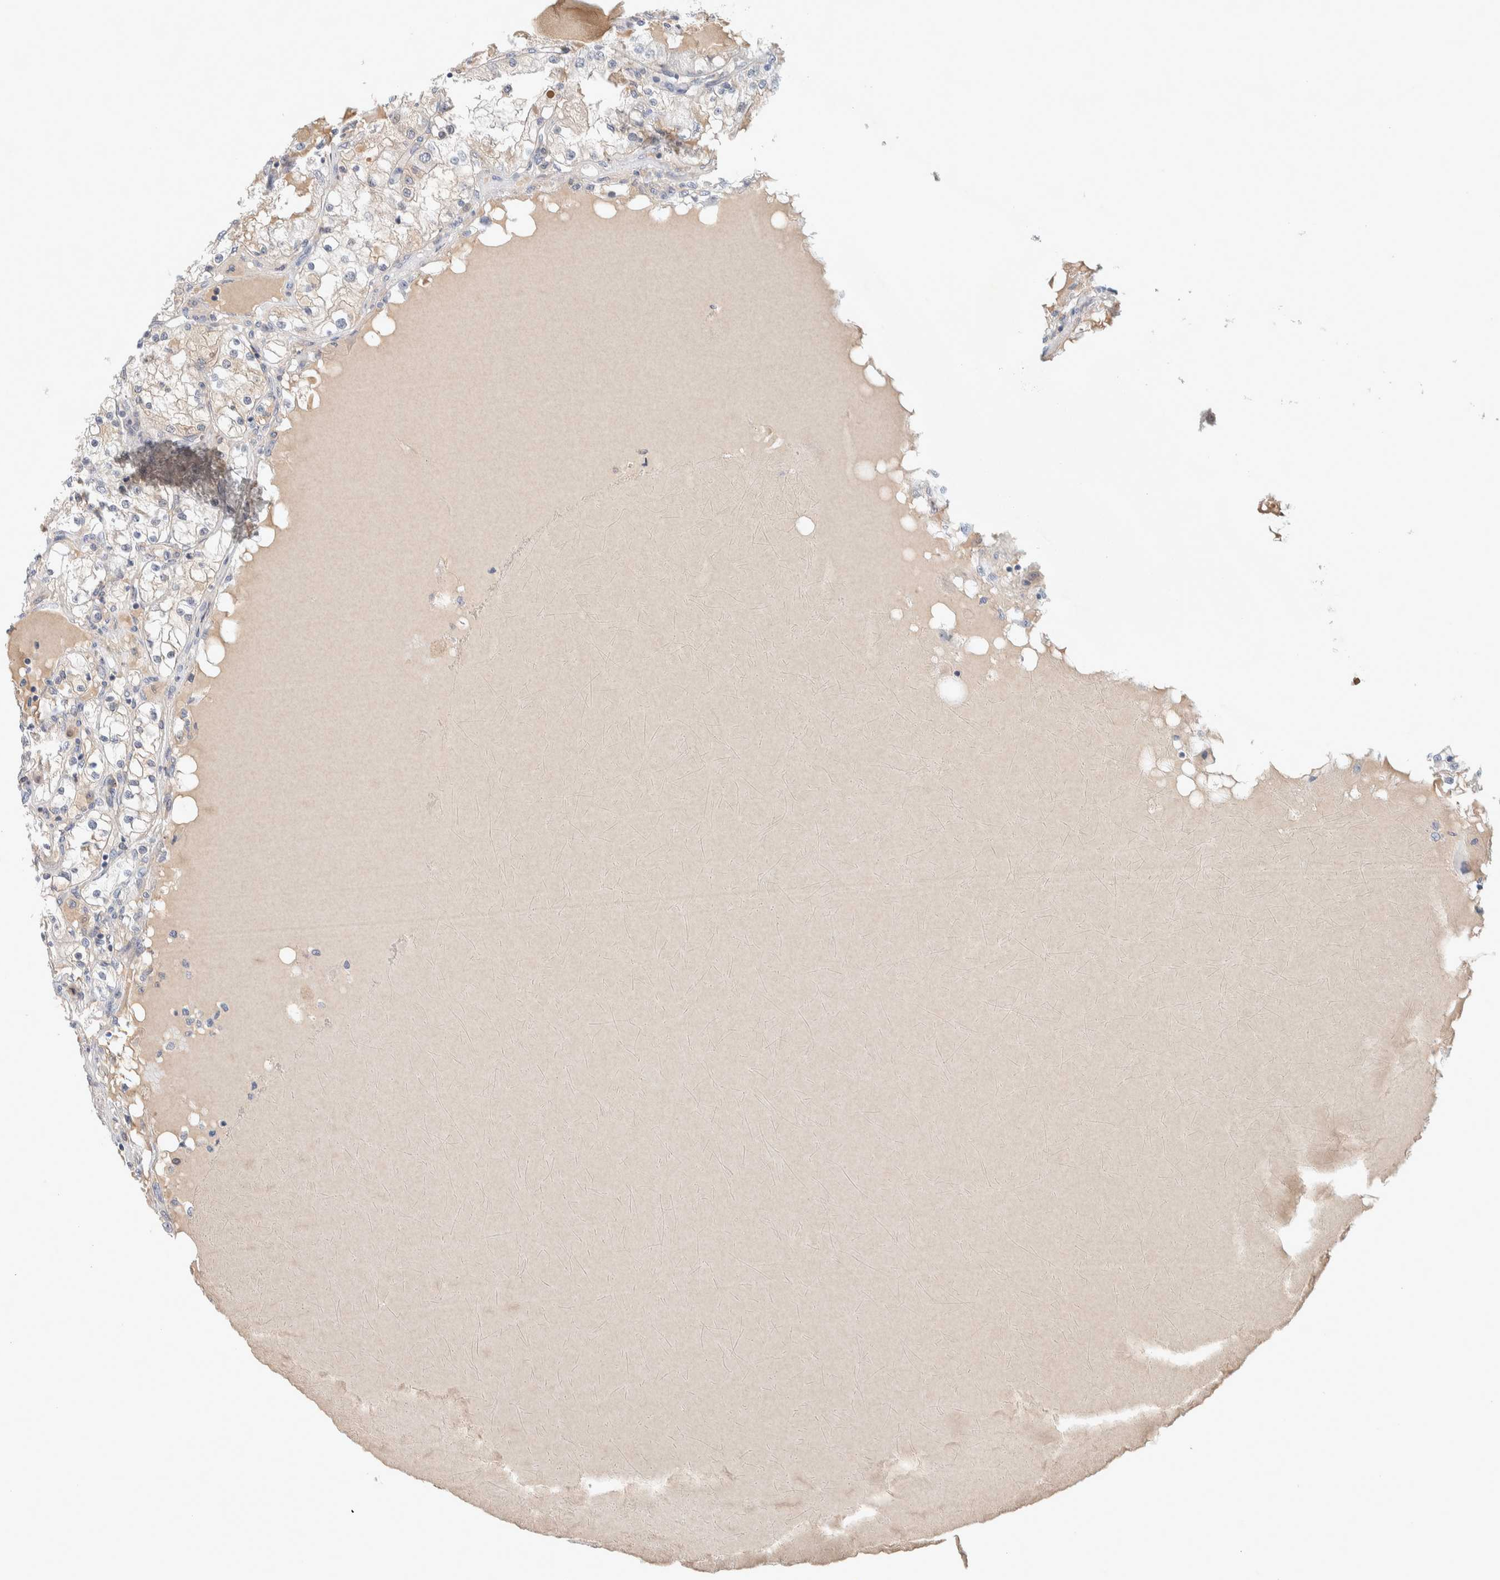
{"staining": {"intensity": "negative", "quantity": "none", "location": "none"}, "tissue": "renal cancer", "cell_type": "Tumor cells", "image_type": "cancer", "snomed": [{"axis": "morphology", "description": "Adenocarcinoma, NOS"}, {"axis": "topography", "description": "Kidney"}], "caption": "This micrograph is of renal adenocarcinoma stained with immunohistochemistry (IHC) to label a protein in brown with the nuclei are counter-stained blue. There is no staining in tumor cells. The staining is performed using DAB (3,3'-diaminobenzidine) brown chromogen with nuclei counter-stained in using hematoxylin.", "gene": "DEPTOR", "patient": {"sex": "male", "age": 68}}